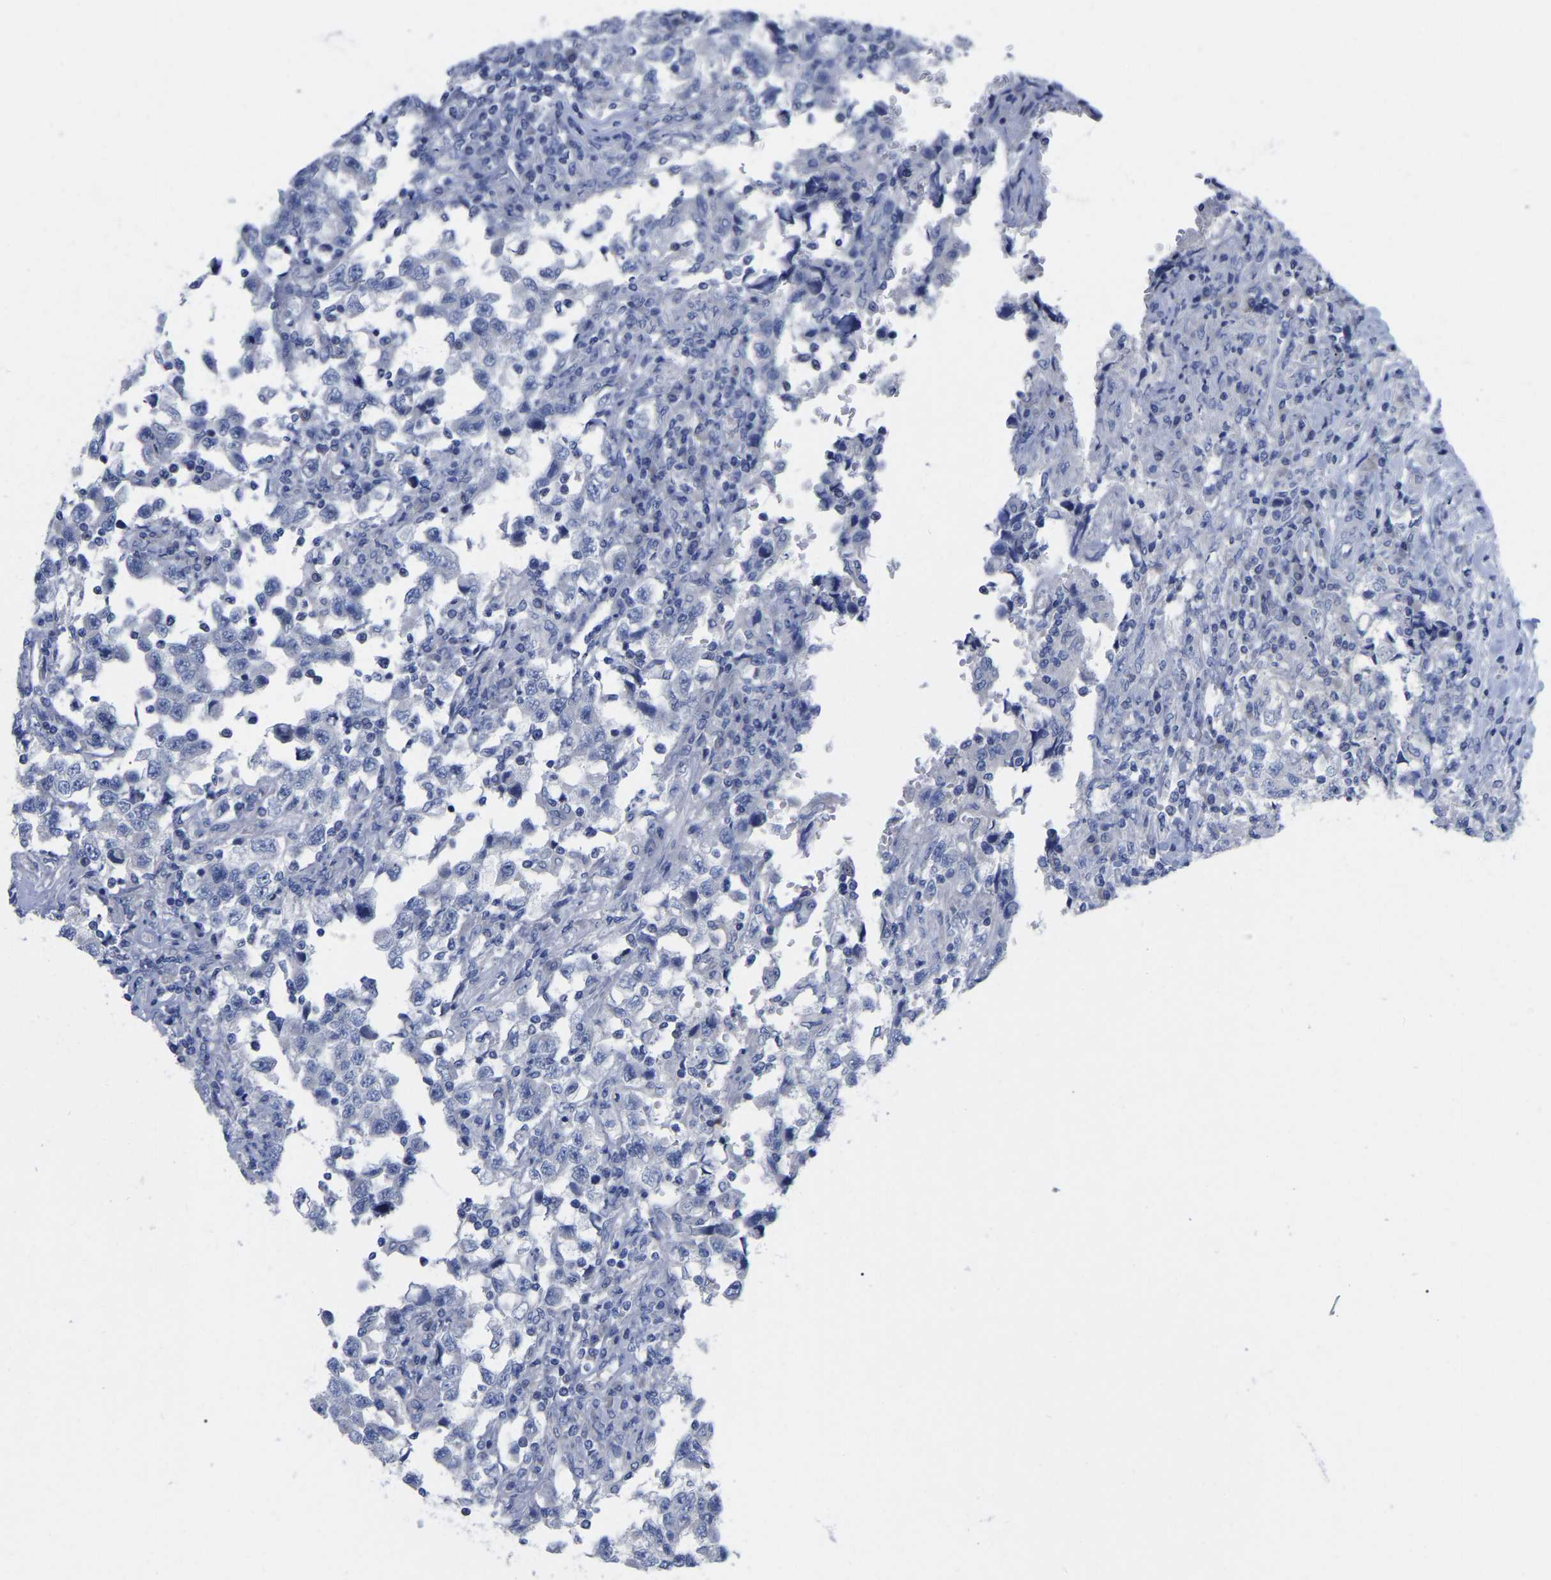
{"staining": {"intensity": "negative", "quantity": "none", "location": "none"}, "tissue": "testis cancer", "cell_type": "Tumor cells", "image_type": "cancer", "snomed": [{"axis": "morphology", "description": "Carcinoma, Embryonal, NOS"}, {"axis": "topography", "description": "Testis"}], "caption": "This image is of embryonal carcinoma (testis) stained with immunohistochemistry (IHC) to label a protein in brown with the nuclei are counter-stained blue. There is no staining in tumor cells.", "gene": "HAPLN1", "patient": {"sex": "male", "age": 21}}